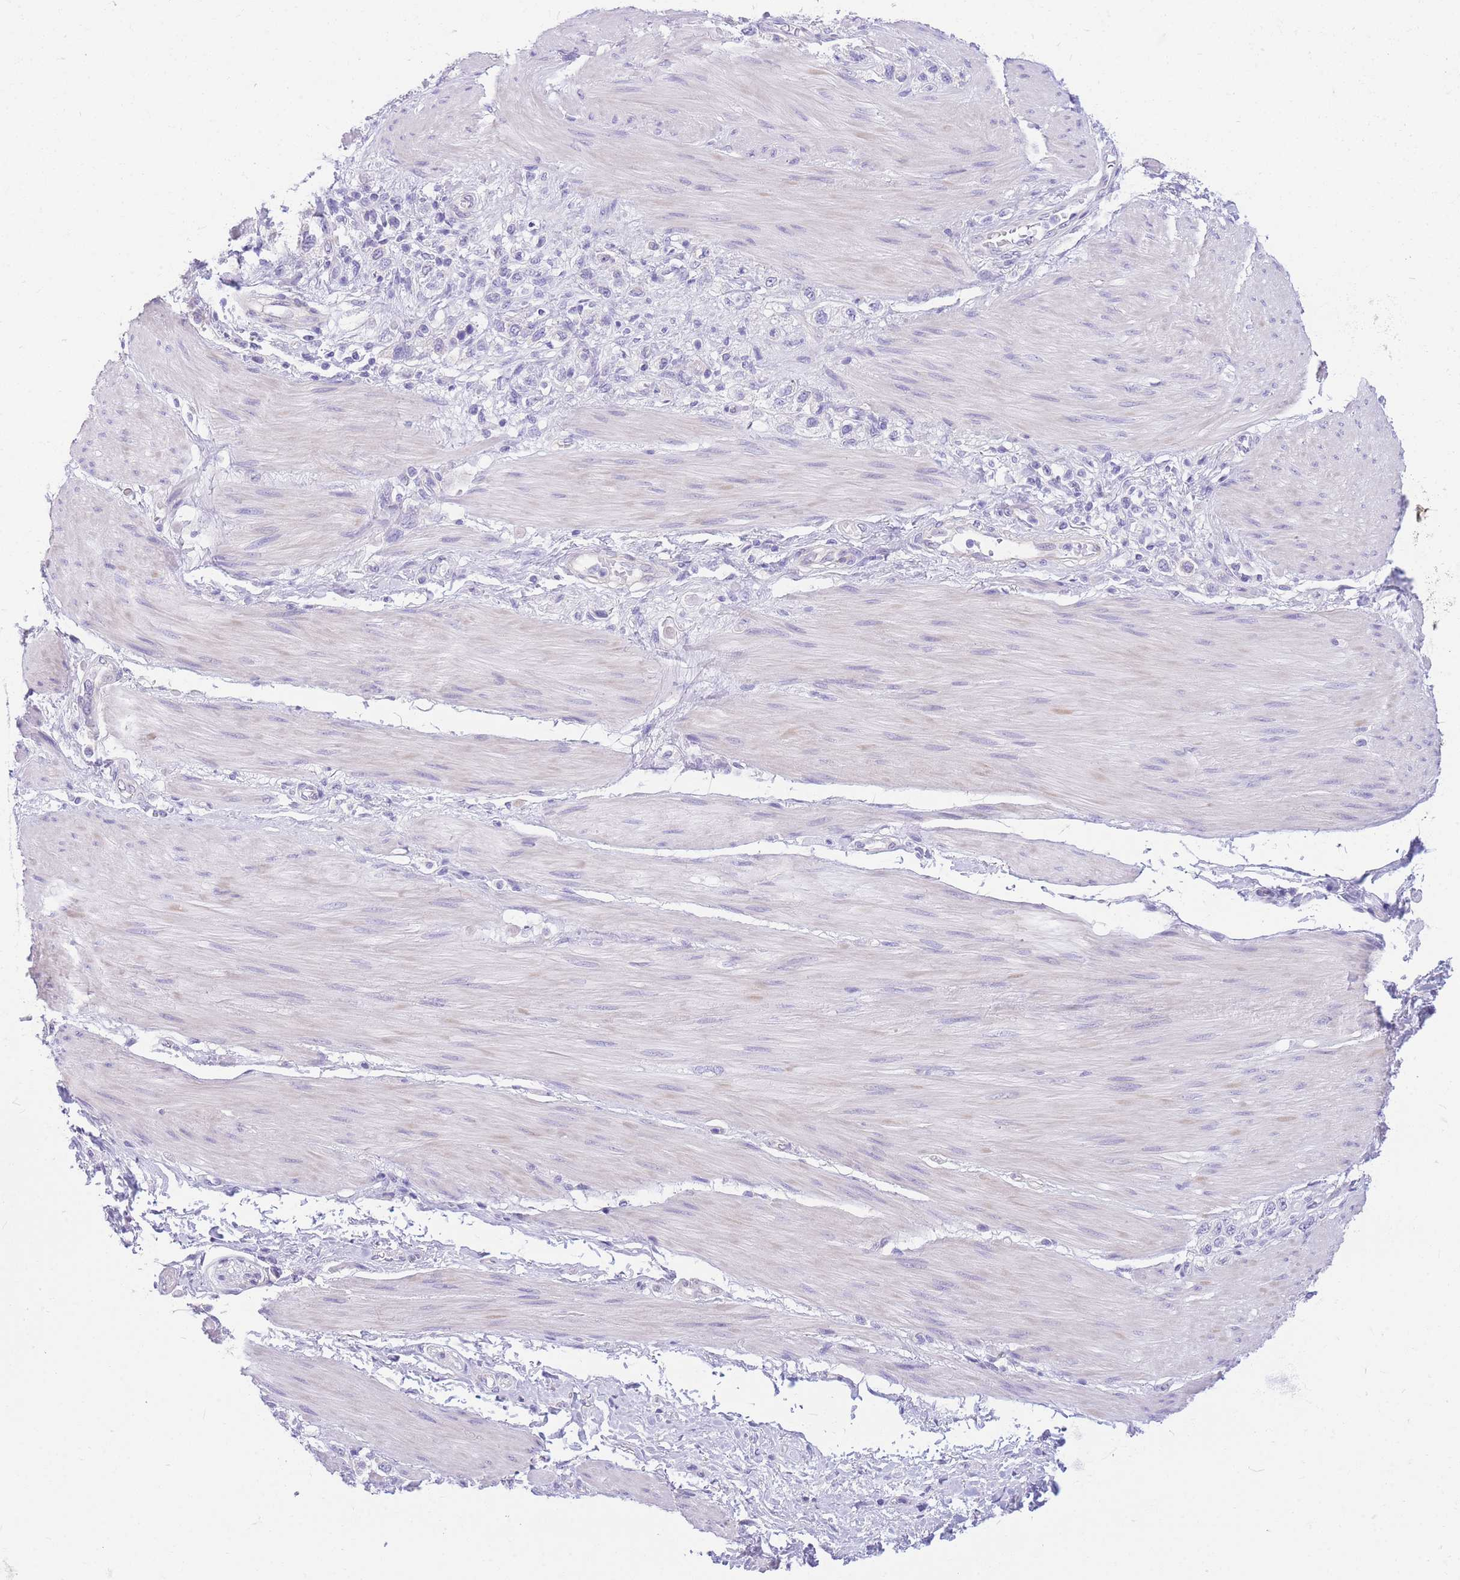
{"staining": {"intensity": "negative", "quantity": "none", "location": "none"}, "tissue": "stomach cancer", "cell_type": "Tumor cells", "image_type": "cancer", "snomed": [{"axis": "morphology", "description": "Adenocarcinoma, NOS"}, {"axis": "topography", "description": "Stomach"}], "caption": "There is no significant staining in tumor cells of adenocarcinoma (stomach).", "gene": "ZNF311", "patient": {"sex": "female", "age": 65}}